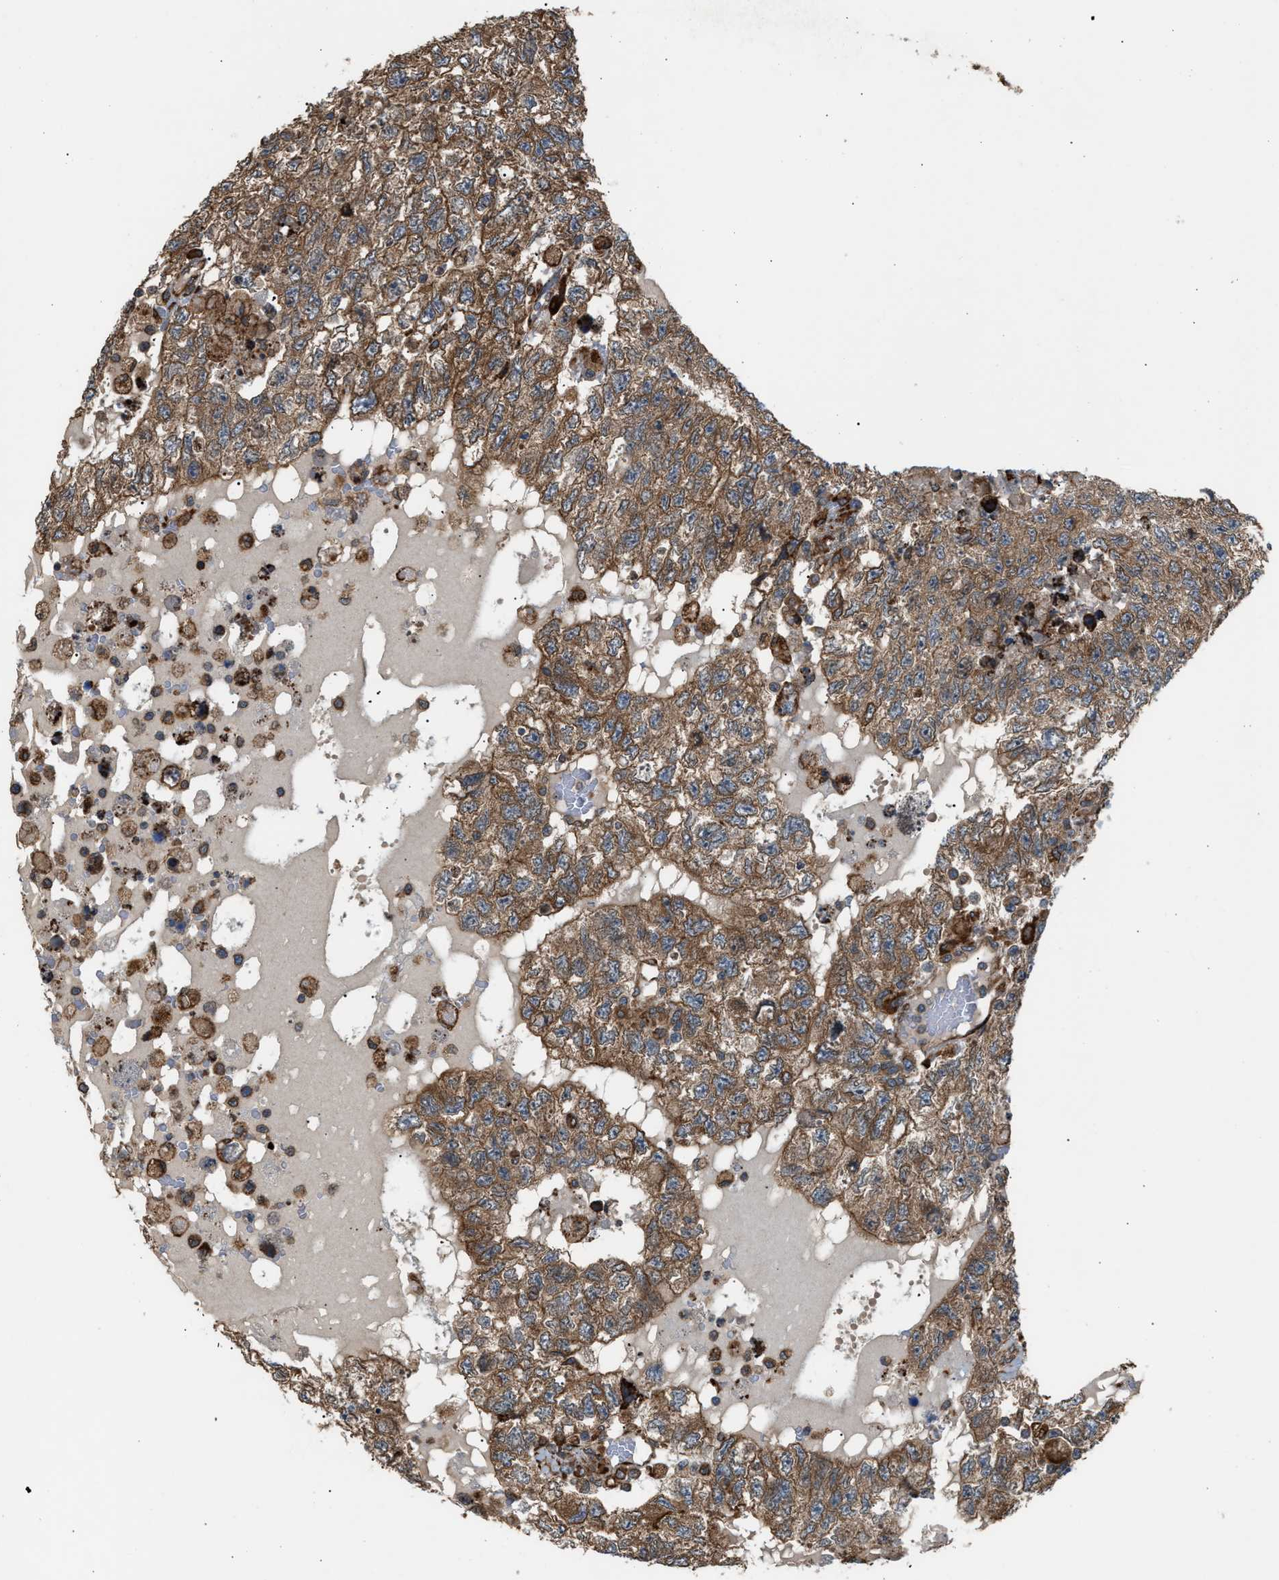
{"staining": {"intensity": "moderate", "quantity": ">75%", "location": "cytoplasmic/membranous"}, "tissue": "testis cancer", "cell_type": "Tumor cells", "image_type": "cancer", "snomed": [{"axis": "morphology", "description": "Carcinoma, Embryonal, NOS"}, {"axis": "topography", "description": "Testis"}], "caption": "Brown immunohistochemical staining in testis cancer (embryonal carcinoma) displays moderate cytoplasmic/membranous staining in about >75% of tumor cells.", "gene": "BAIAP2L1", "patient": {"sex": "male", "age": 36}}